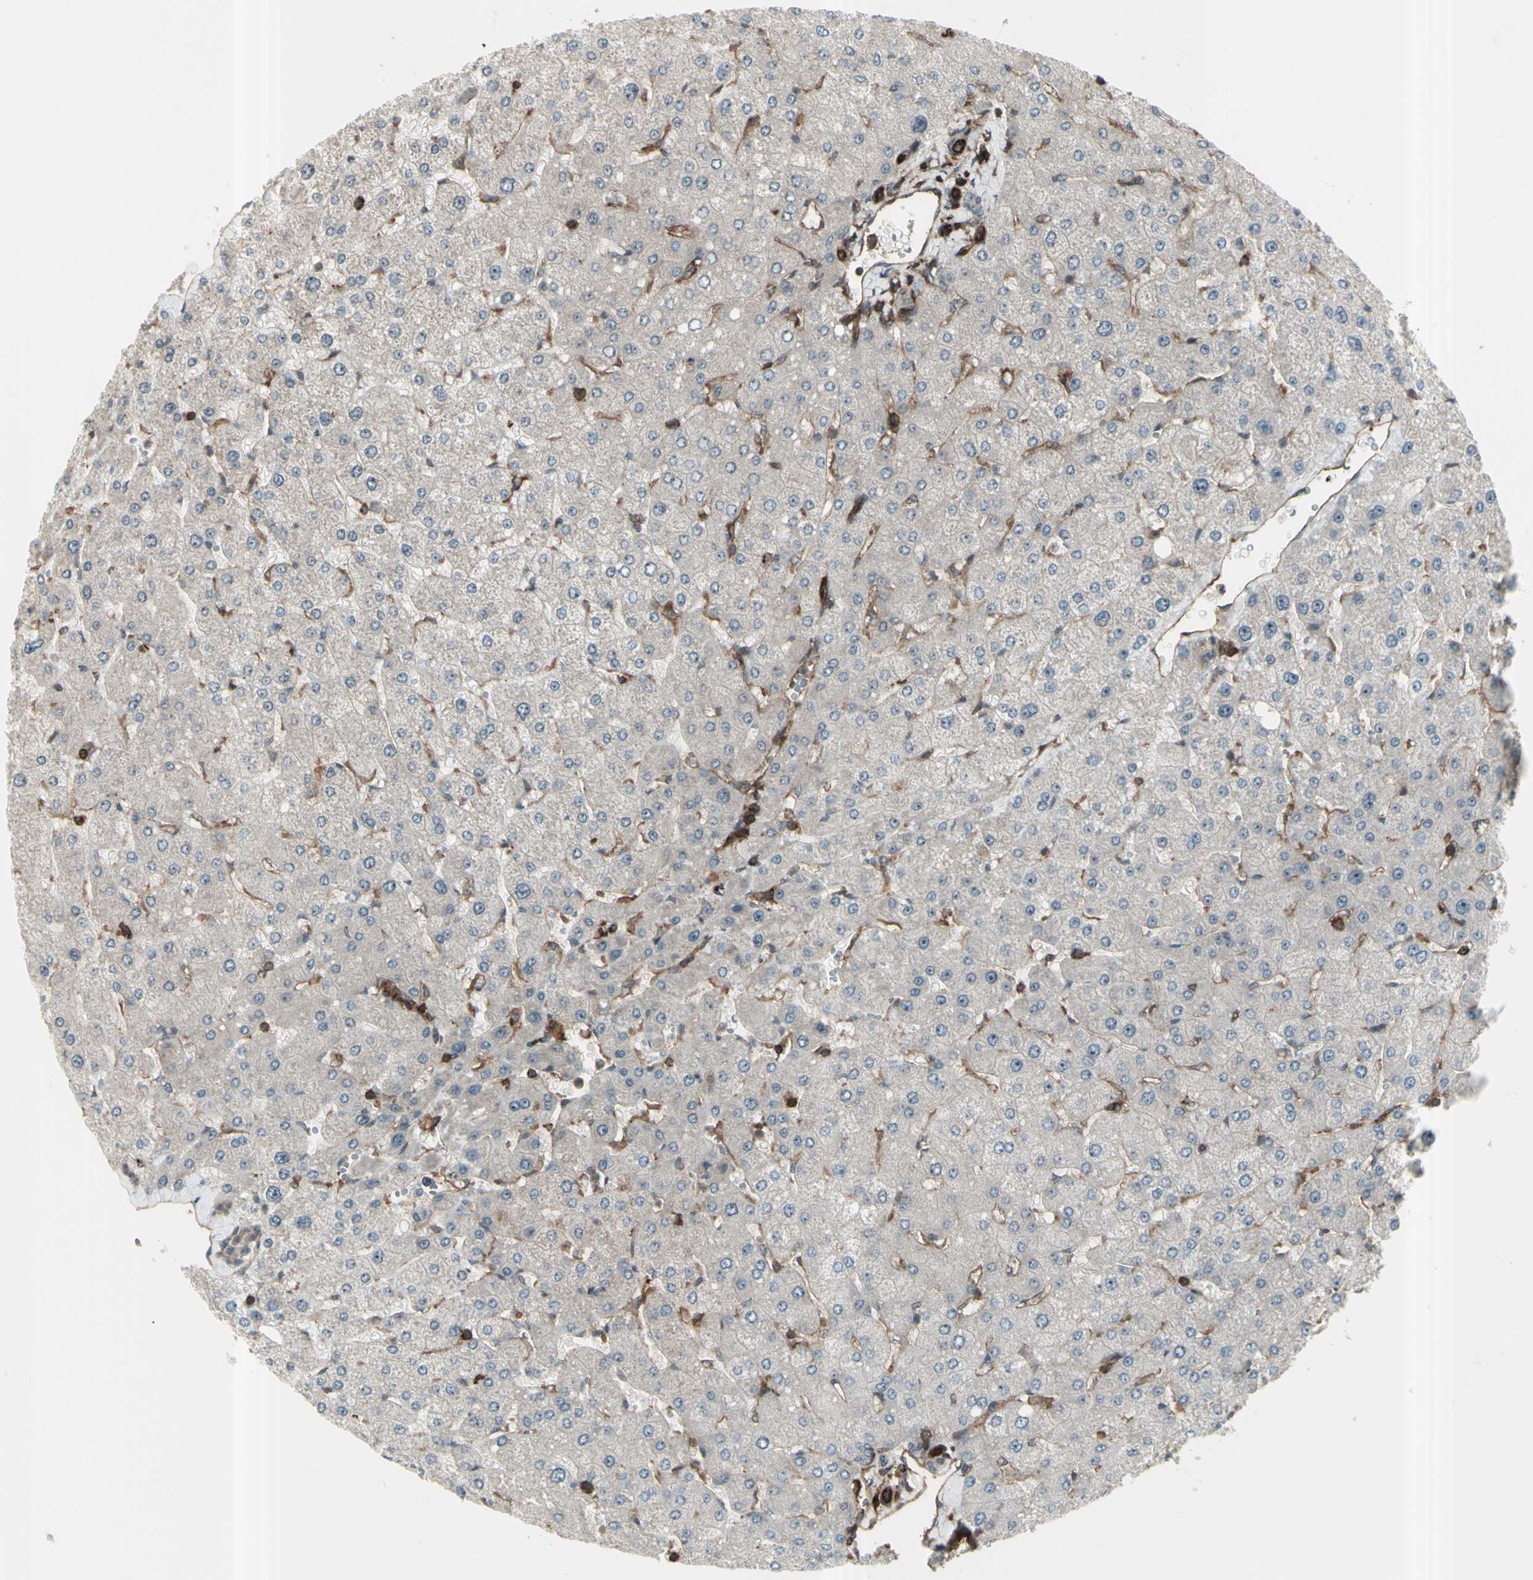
{"staining": {"intensity": "weak", "quantity": ">75%", "location": "cytoplasmic/membranous"}, "tissue": "liver", "cell_type": "Cholangiocytes", "image_type": "normal", "snomed": [{"axis": "morphology", "description": "Normal tissue, NOS"}, {"axis": "topography", "description": "Liver"}], "caption": "Immunohistochemistry (DAB (3,3'-diaminobenzidine)) staining of benign liver demonstrates weak cytoplasmic/membranous protein staining in about >75% of cholangiocytes.", "gene": "FXYD5", "patient": {"sex": "male", "age": 55}}